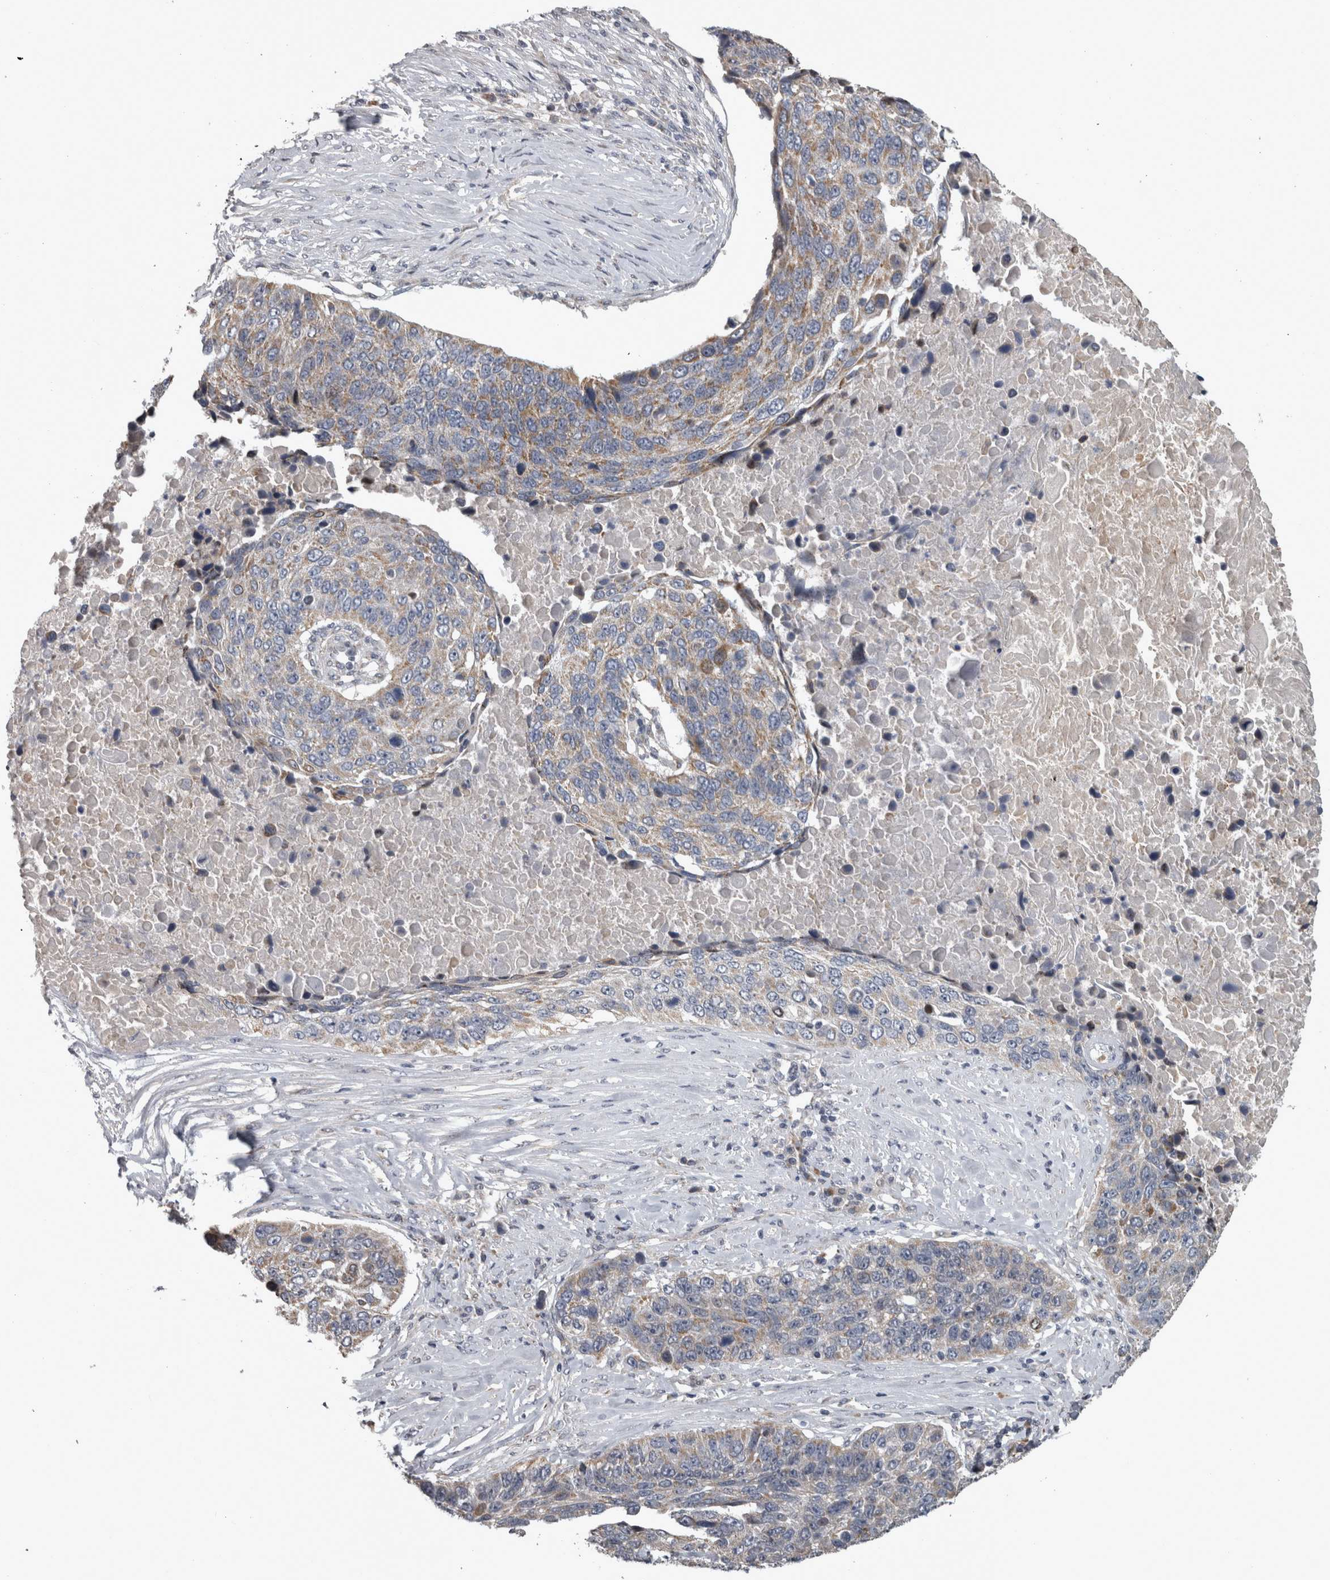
{"staining": {"intensity": "moderate", "quantity": "25%-75%", "location": "cytoplasmic/membranous"}, "tissue": "lung cancer", "cell_type": "Tumor cells", "image_type": "cancer", "snomed": [{"axis": "morphology", "description": "Squamous cell carcinoma, NOS"}, {"axis": "topography", "description": "Lung"}], "caption": "Immunohistochemical staining of human lung squamous cell carcinoma shows medium levels of moderate cytoplasmic/membranous protein positivity in approximately 25%-75% of tumor cells.", "gene": "DBT", "patient": {"sex": "male", "age": 66}}